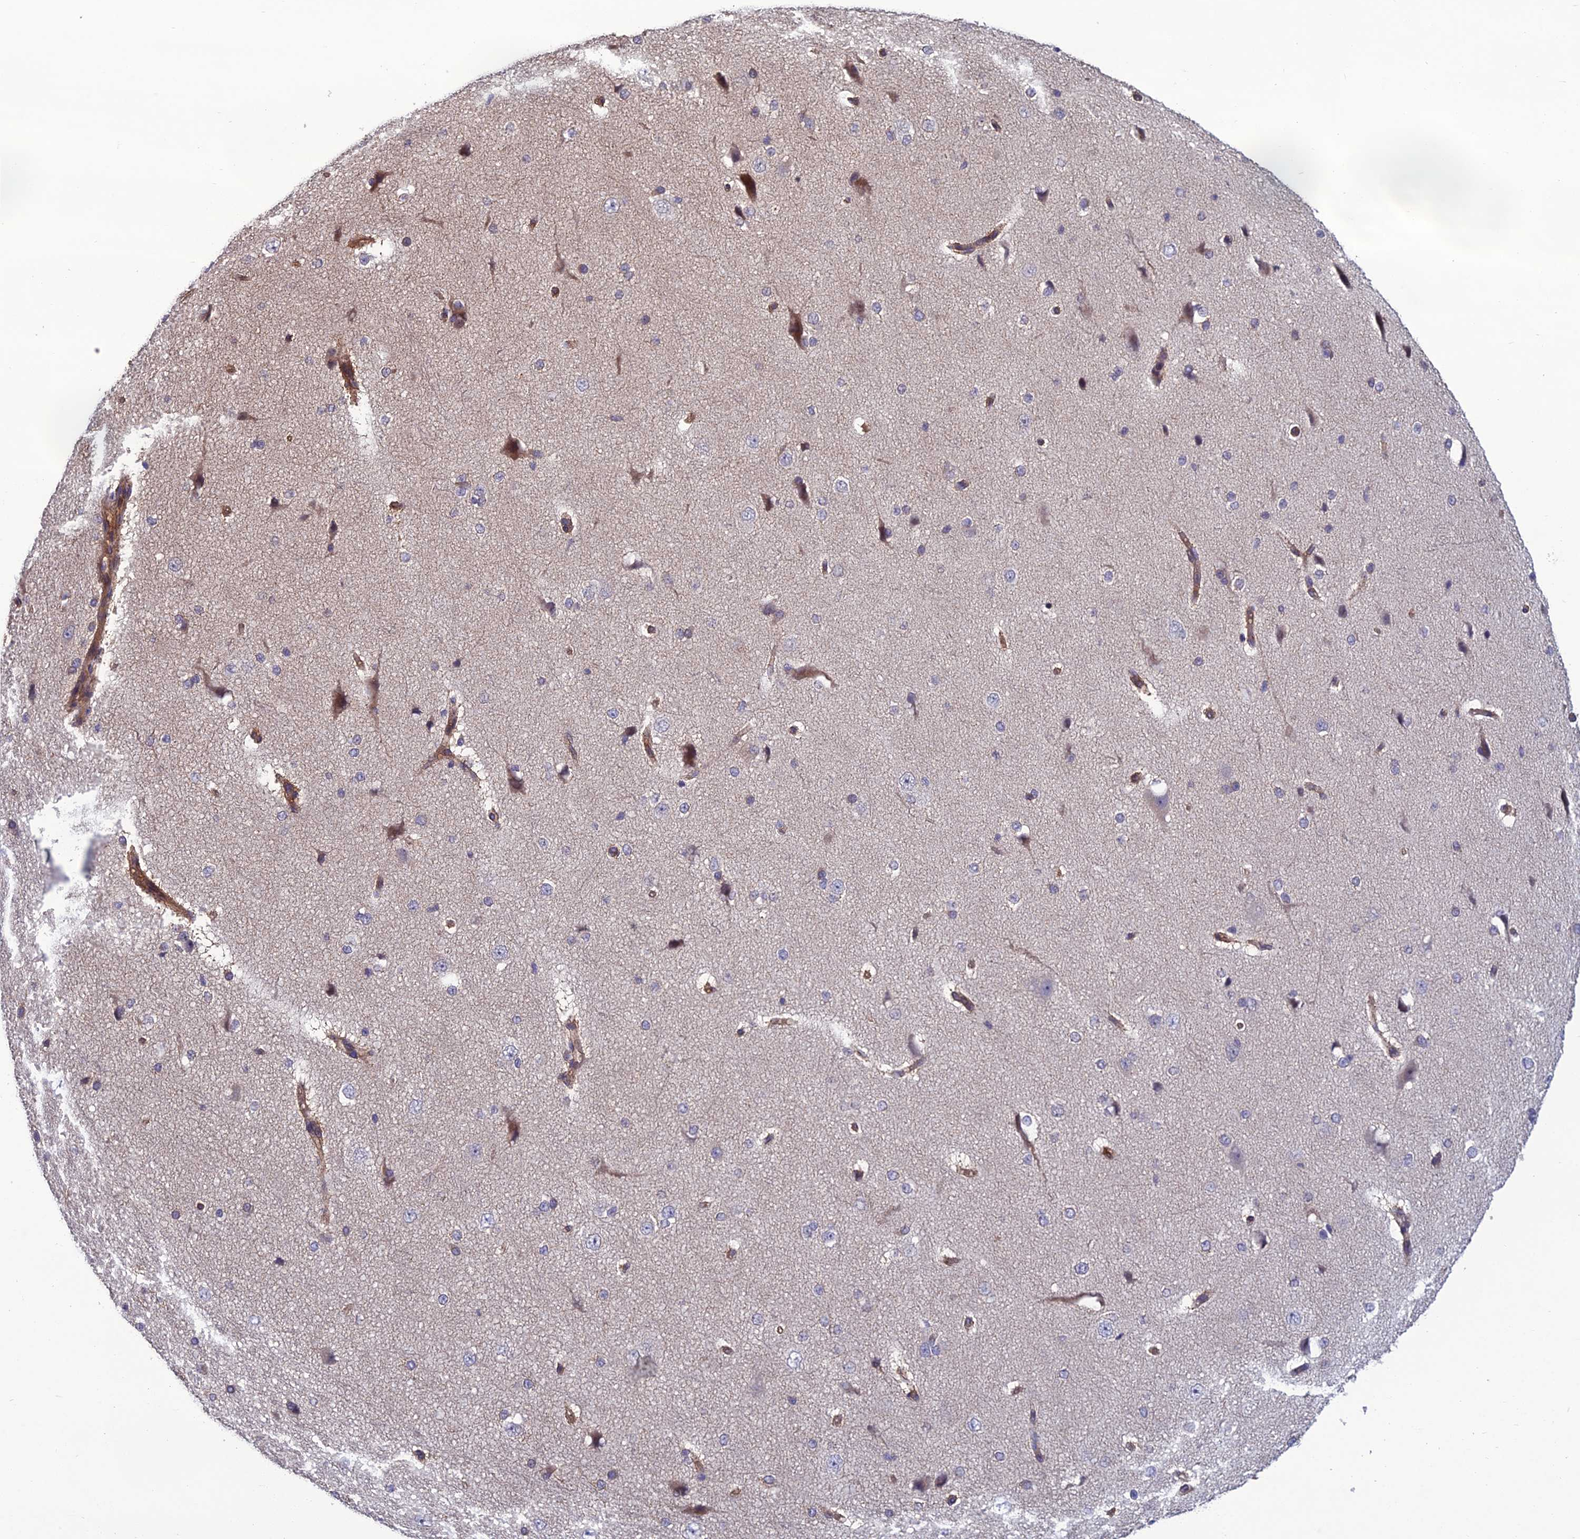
{"staining": {"intensity": "moderate", "quantity": ">75%", "location": "cytoplasmic/membranous"}, "tissue": "cerebral cortex", "cell_type": "Endothelial cells", "image_type": "normal", "snomed": [{"axis": "morphology", "description": "Normal tissue, NOS"}, {"axis": "morphology", "description": "Developmental malformation"}, {"axis": "topography", "description": "Cerebral cortex"}], "caption": "Immunohistochemistry photomicrograph of unremarkable cerebral cortex stained for a protein (brown), which demonstrates medium levels of moderate cytoplasmic/membranous positivity in approximately >75% of endothelial cells.", "gene": "GALR2", "patient": {"sex": "female", "age": 30}}